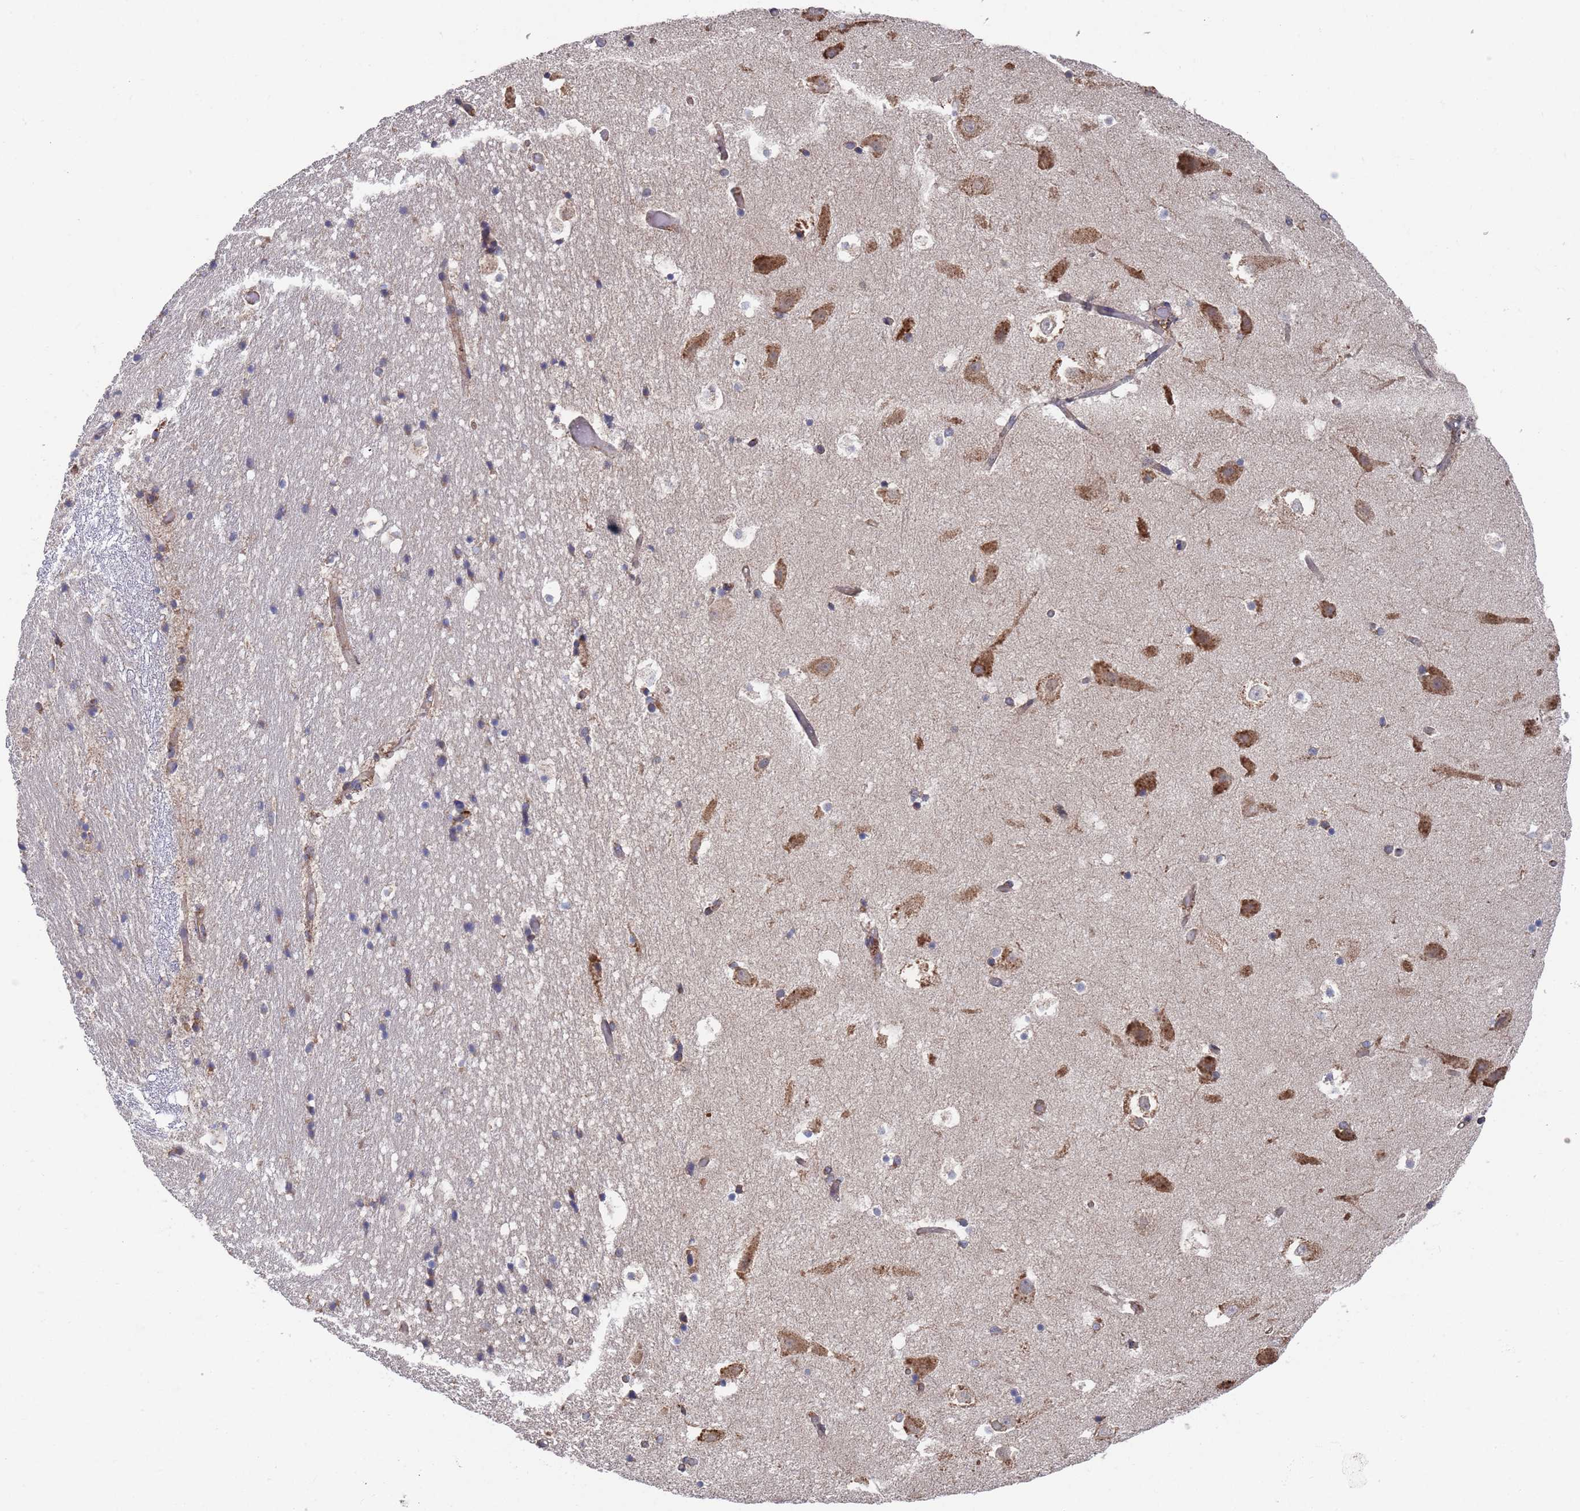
{"staining": {"intensity": "moderate", "quantity": "<25%", "location": "cytoplasmic/membranous"}, "tissue": "hippocampus", "cell_type": "Glial cells", "image_type": "normal", "snomed": [{"axis": "morphology", "description": "Normal tissue, NOS"}, {"axis": "topography", "description": "Hippocampus"}], "caption": "About <25% of glial cells in benign hippocampus display moderate cytoplasmic/membranous protein staining as visualized by brown immunohistochemical staining.", "gene": "GID8", "patient": {"sex": "female", "age": 52}}